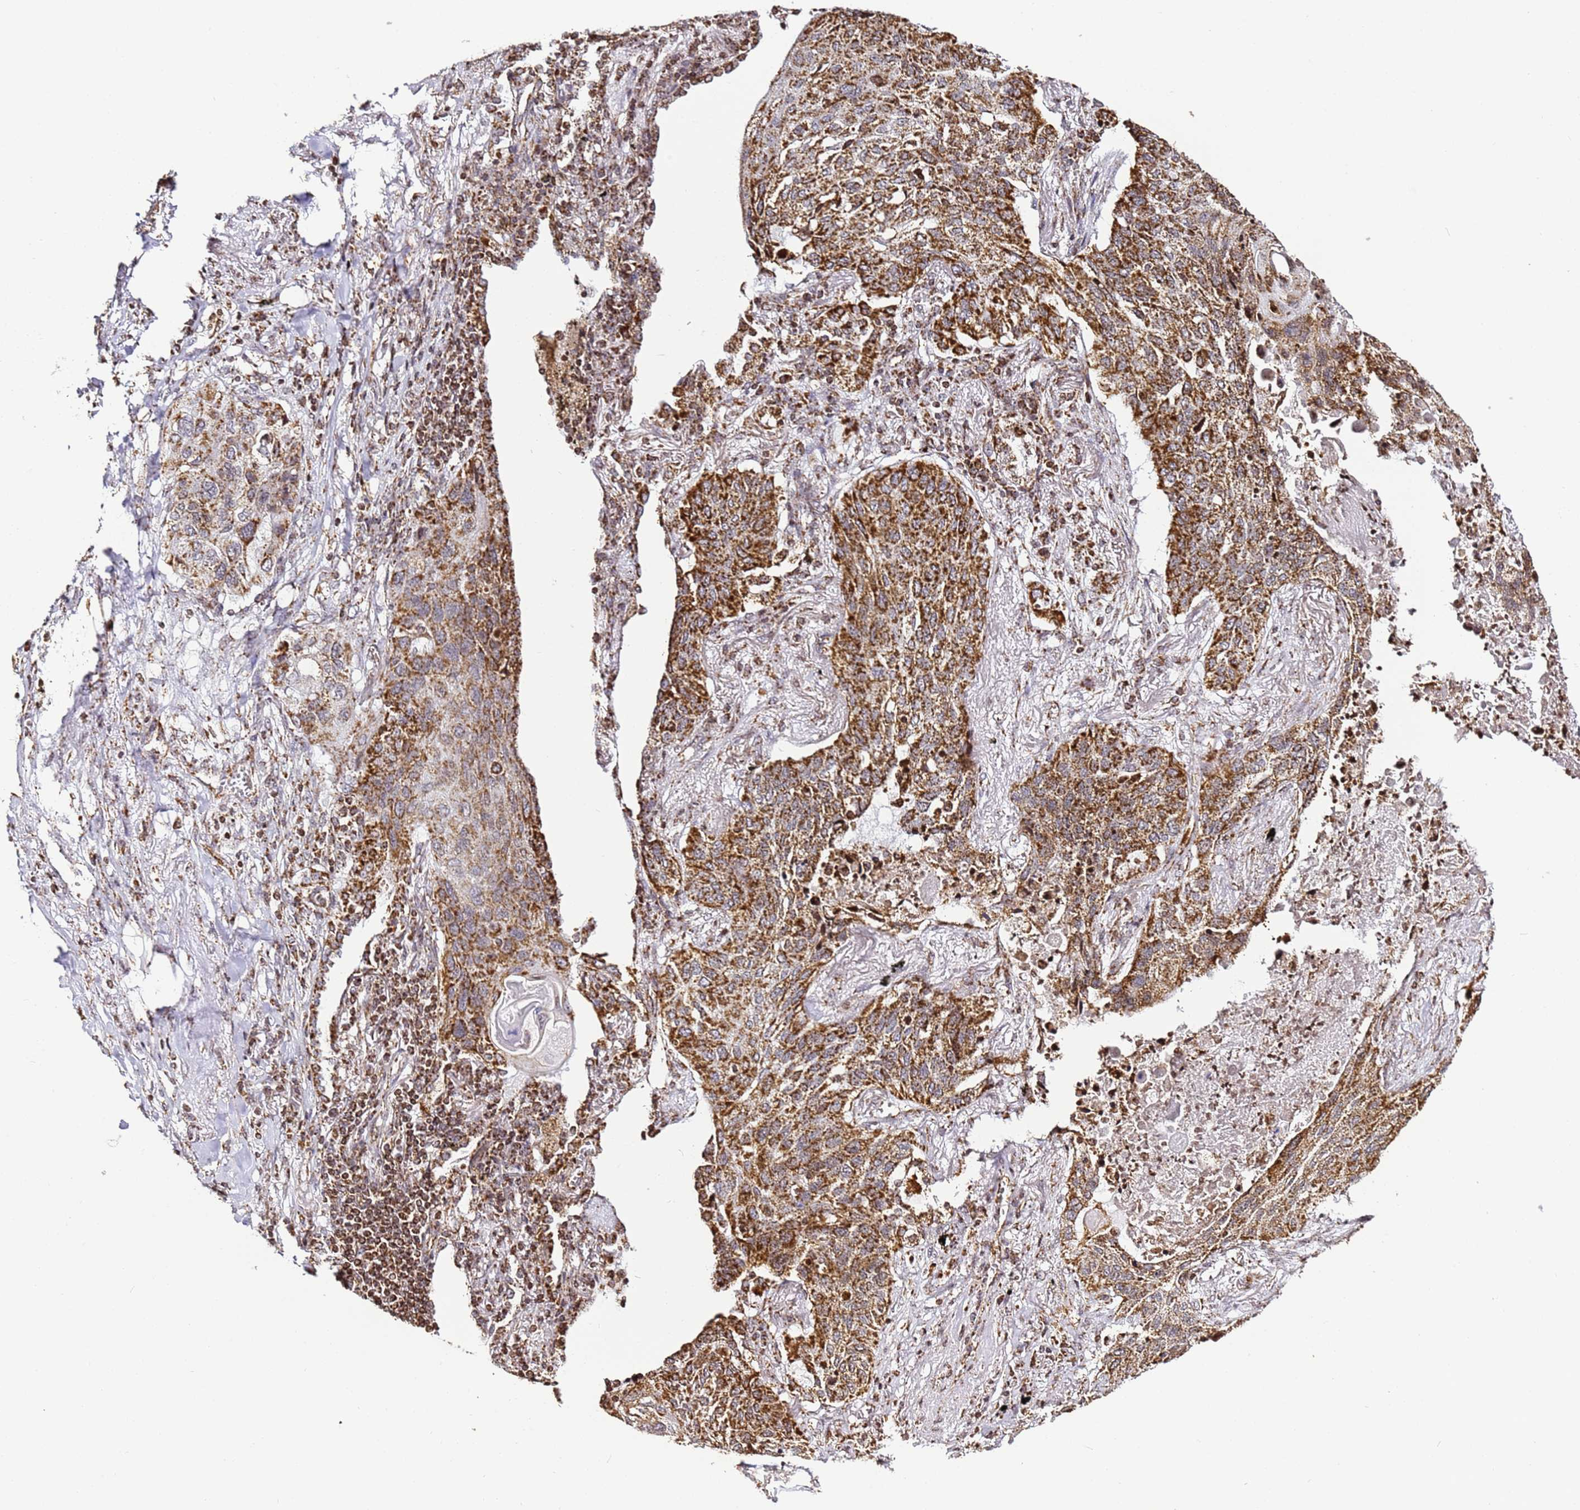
{"staining": {"intensity": "moderate", "quantity": ">75%", "location": "cytoplasmic/membranous"}, "tissue": "lung cancer", "cell_type": "Tumor cells", "image_type": "cancer", "snomed": [{"axis": "morphology", "description": "Squamous cell carcinoma, NOS"}, {"axis": "topography", "description": "Lung"}], "caption": "Lung squamous cell carcinoma stained for a protein (brown) shows moderate cytoplasmic/membranous positive staining in about >75% of tumor cells.", "gene": "HSPE1", "patient": {"sex": "female", "age": 63}}